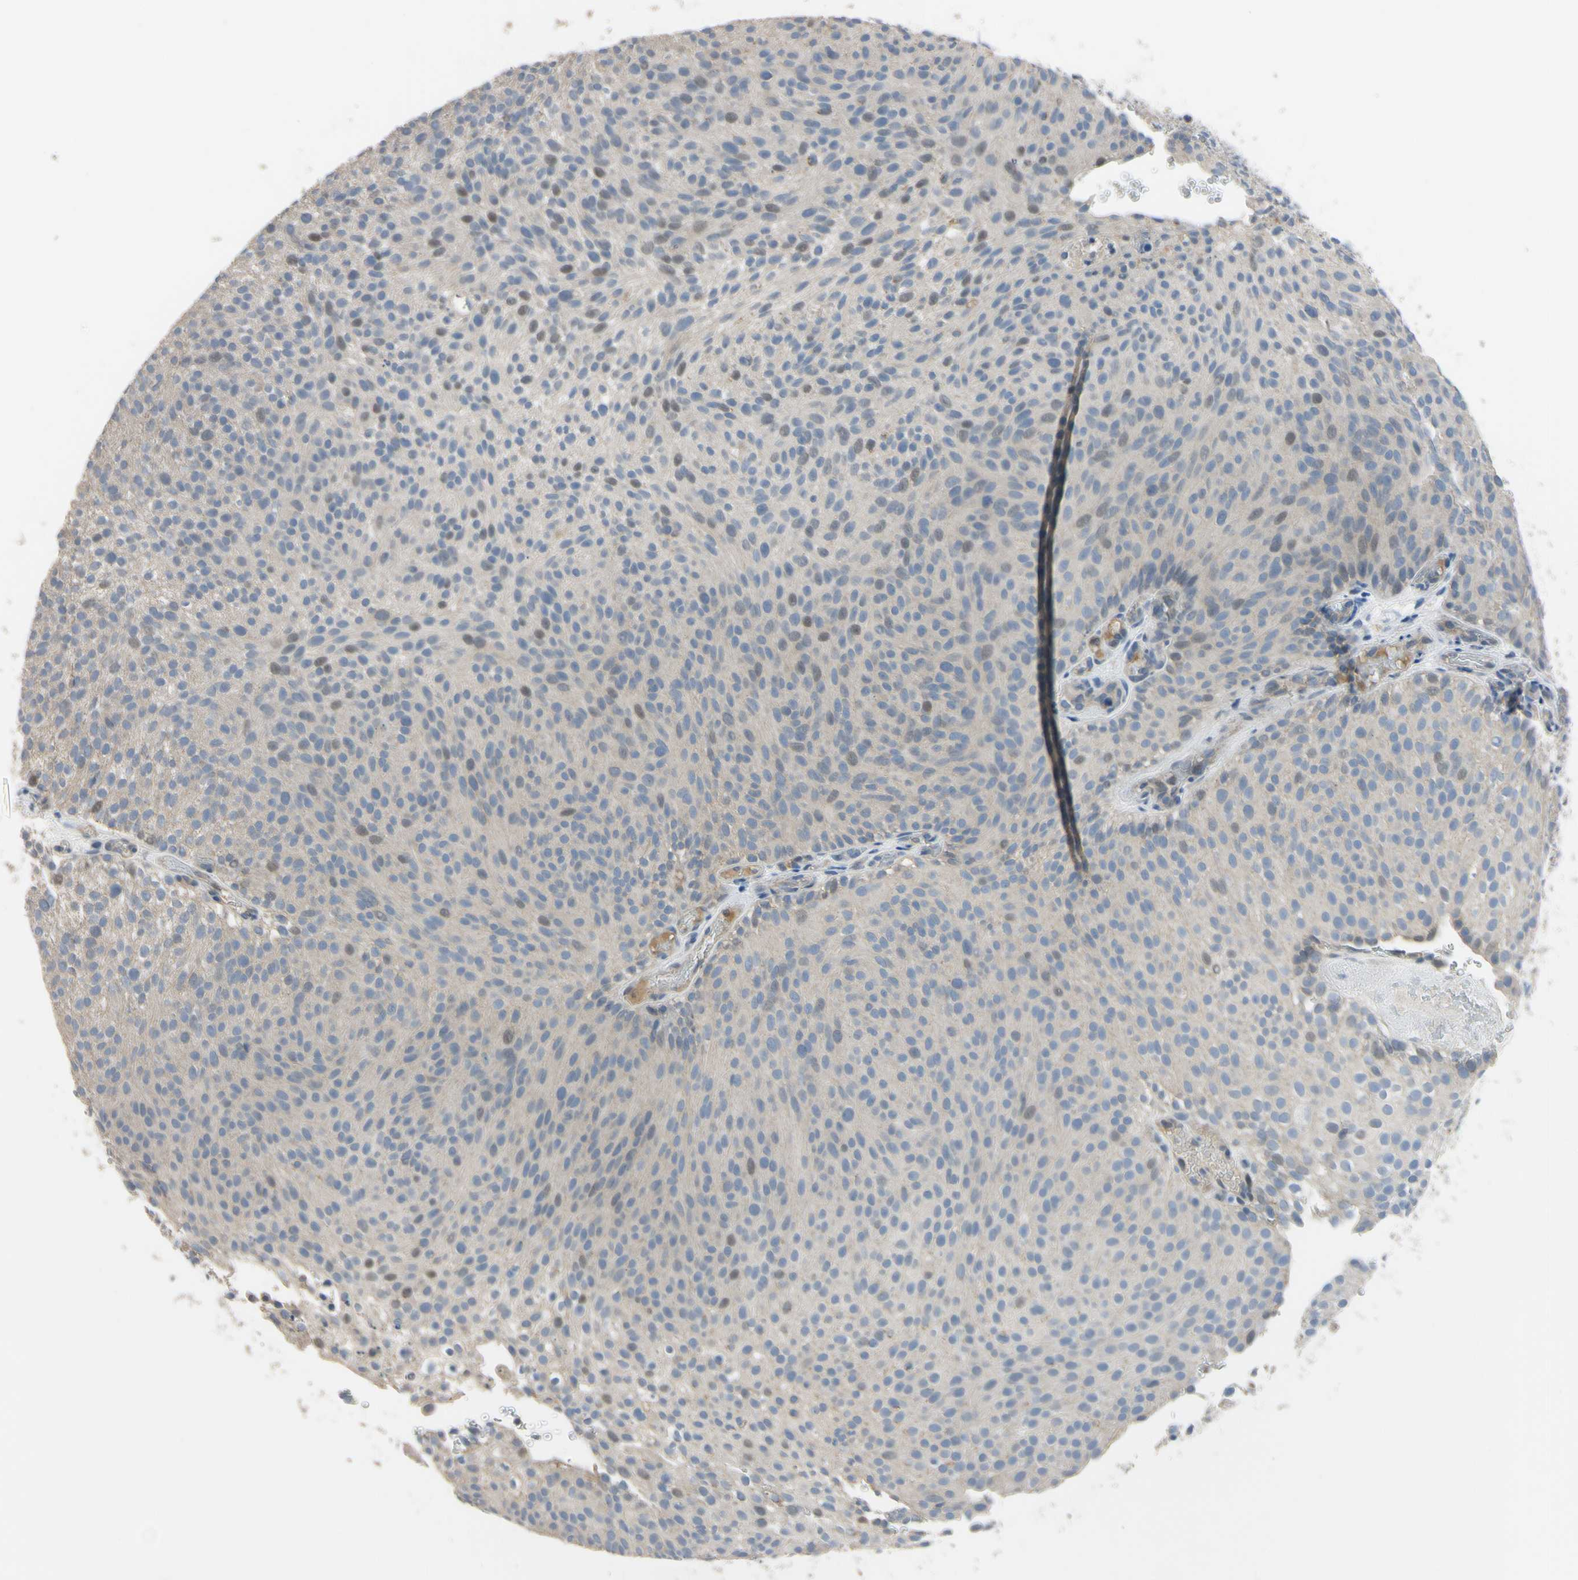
{"staining": {"intensity": "negative", "quantity": "none", "location": "none"}, "tissue": "urothelial cancer", "cell_type": "Tumor cells", "image_type": "cancer", "snomed": [{"axis": "morphology", "description": "Urothelial carcinoma, Low grade"}, {"axis": "topography", "description": "Urinary bladder"}], "caption": "This histopathology image is of urothelial cancer stained with immunohistochemistry to label a protein in brown with the nuclei are counter-stained blue. There is no staining in tumor cells.", "gene": "LHX9", "patient": {"sex": "male", "age": 78}}